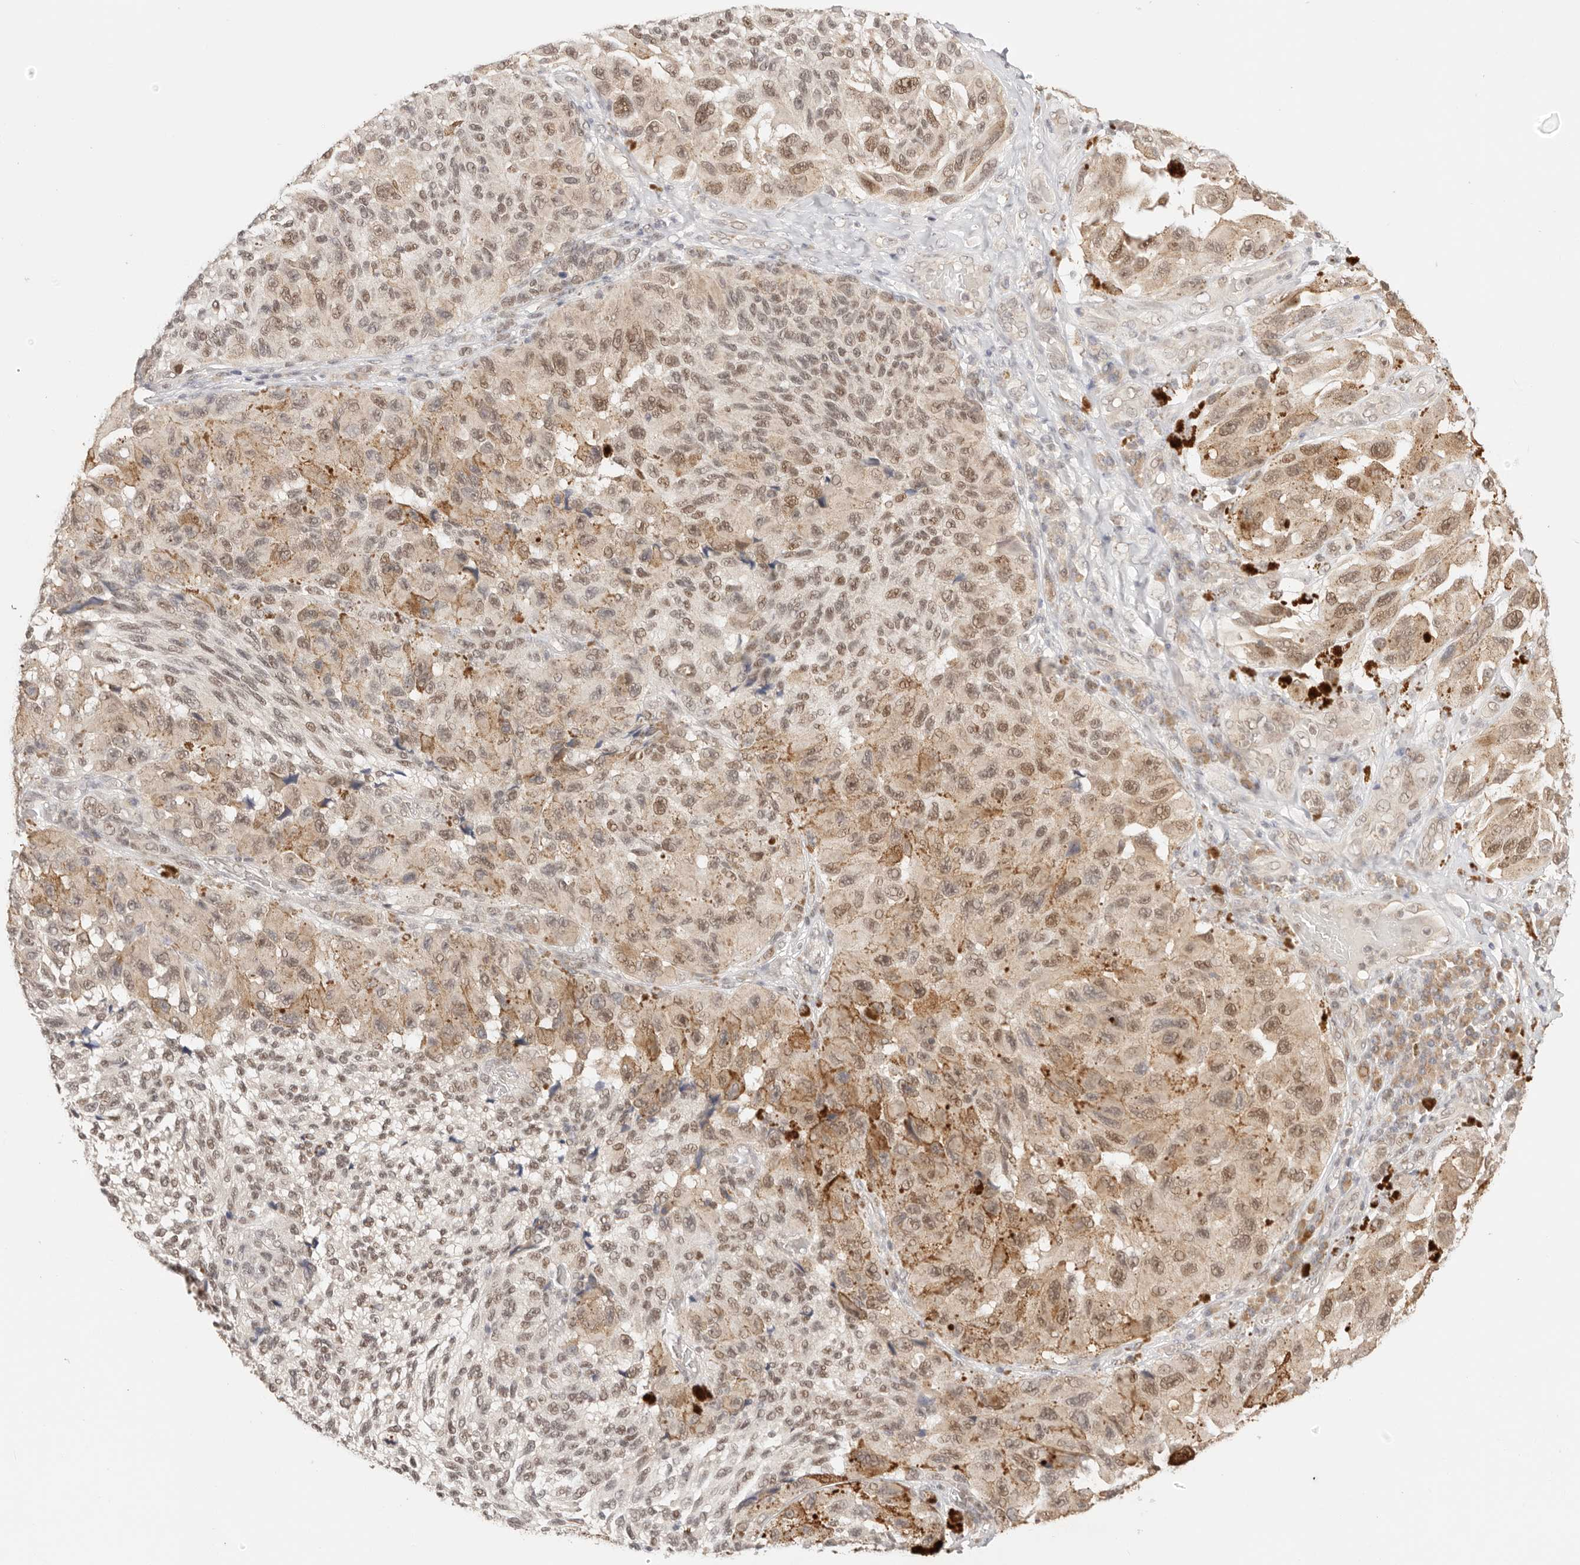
{"staining": {"intensity": "moderate", "quantity": ">75%", "location": "nuclear"}, "tissue": "melanoma", "cell_type": "Tumor cells", "image_type": "cancer", "snomed": [{"axis": "morphology", "description": "Malignant melanoma, NOS"}, {"axis": "topography", "description": "Skin"}], "caption": "This photomicrograph displays melanoma stained with IHC to label a protein in brown. The nuclear of tumor cells show moderate positivity for the protein. Nuclei are counter-stained blue.", "gene": "RFC3", "patient": {"sex": "female", "age": 73}}